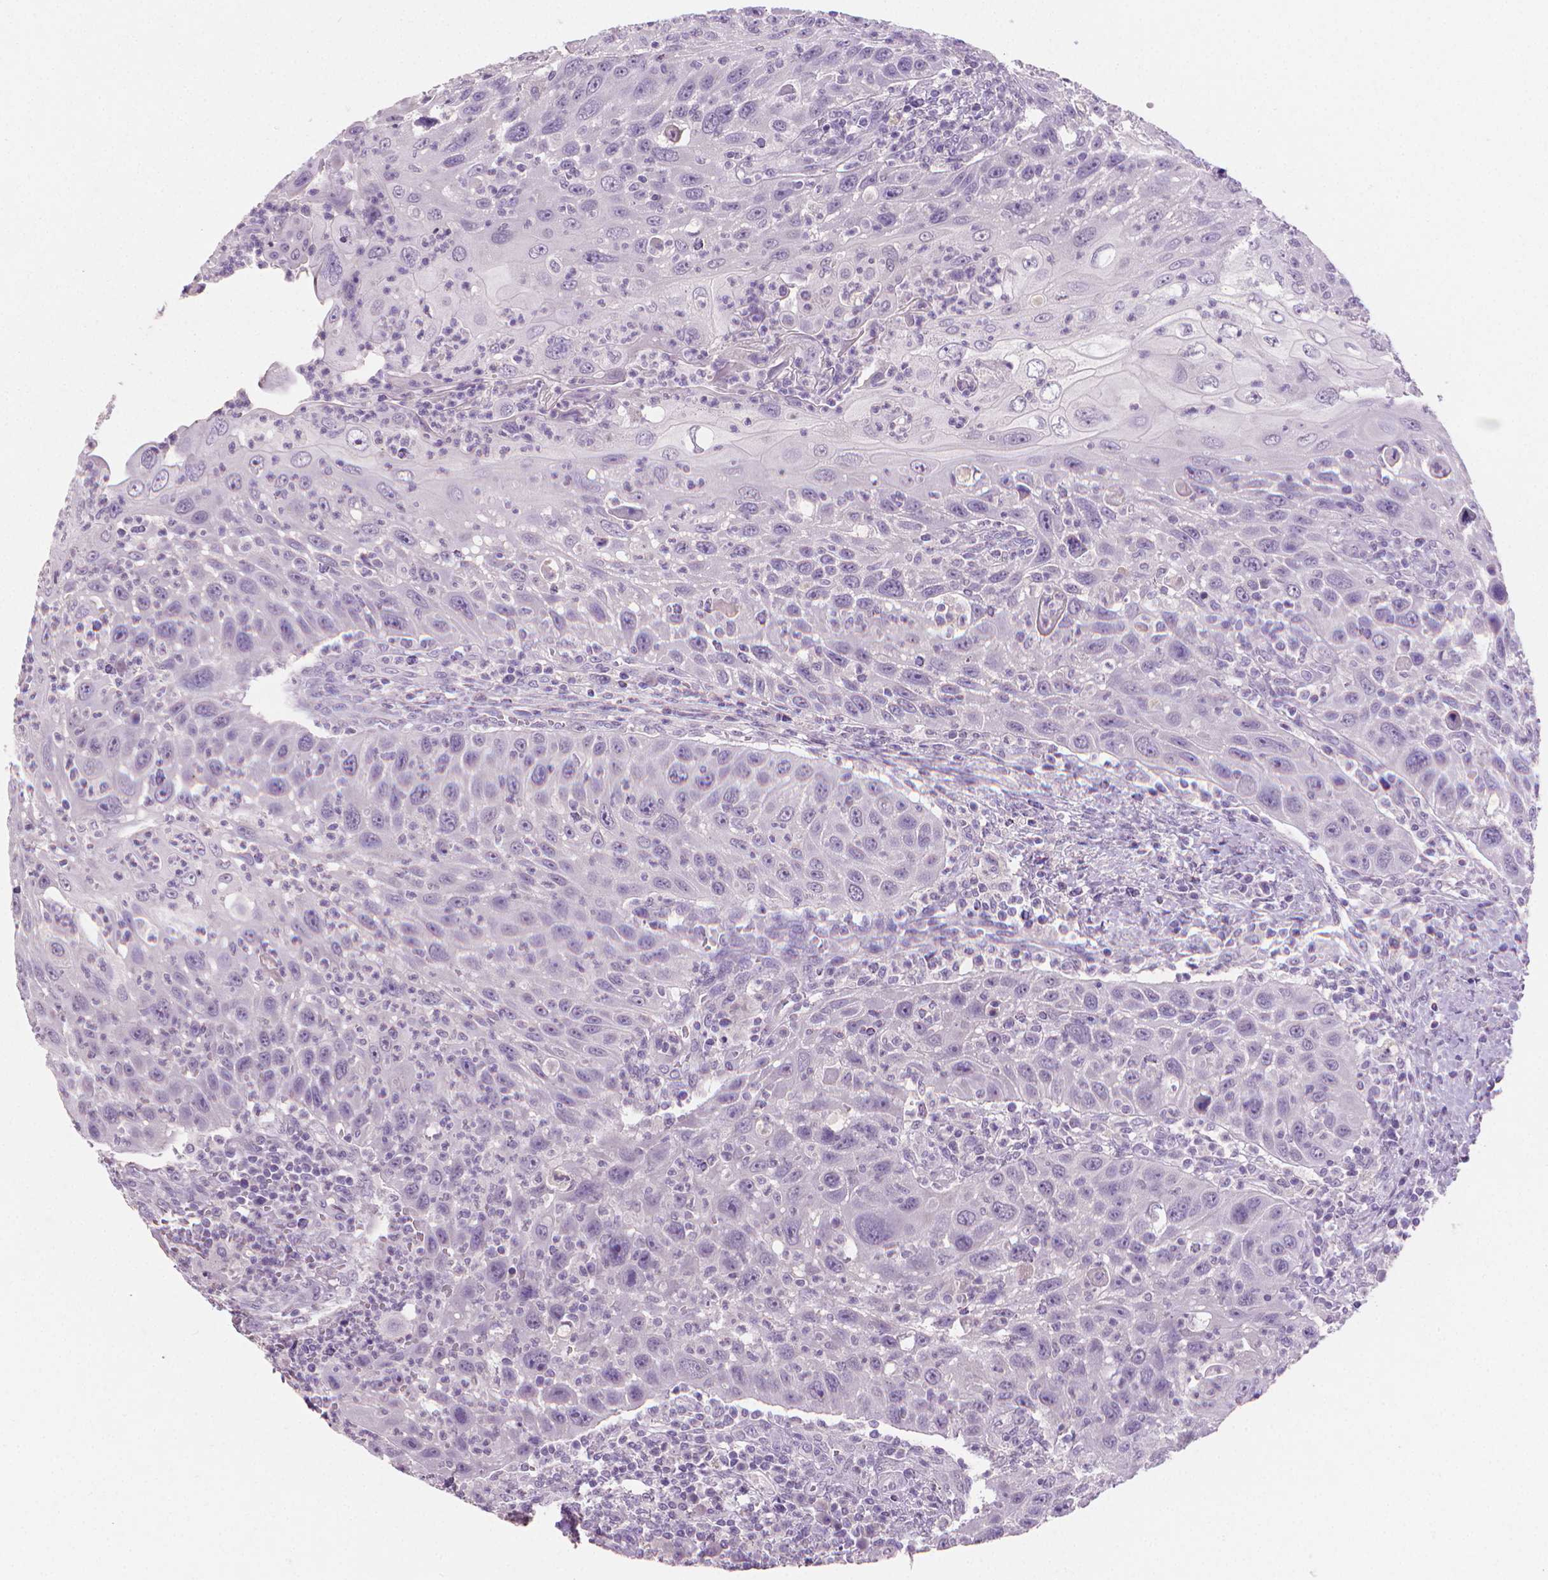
{"staining": {"intensity": "negative", "quantity": "none", "location": "none"}, "tissue": "head and neck cancer", "cell_type": "Tumor cells", "image_type": "cancer", "snomed": [{"axis": "morphology", "description": "Squamous cell carcinoma, NOS"}, {"axis": "topography", "description": "Head-Neck"}], "caption": "Immunohistochemistry (IHC) of head and neck cancer reveals no expression in tumor cells.", "gene": "TNNI2", "patient": {"sex": "male", "age": 69}}